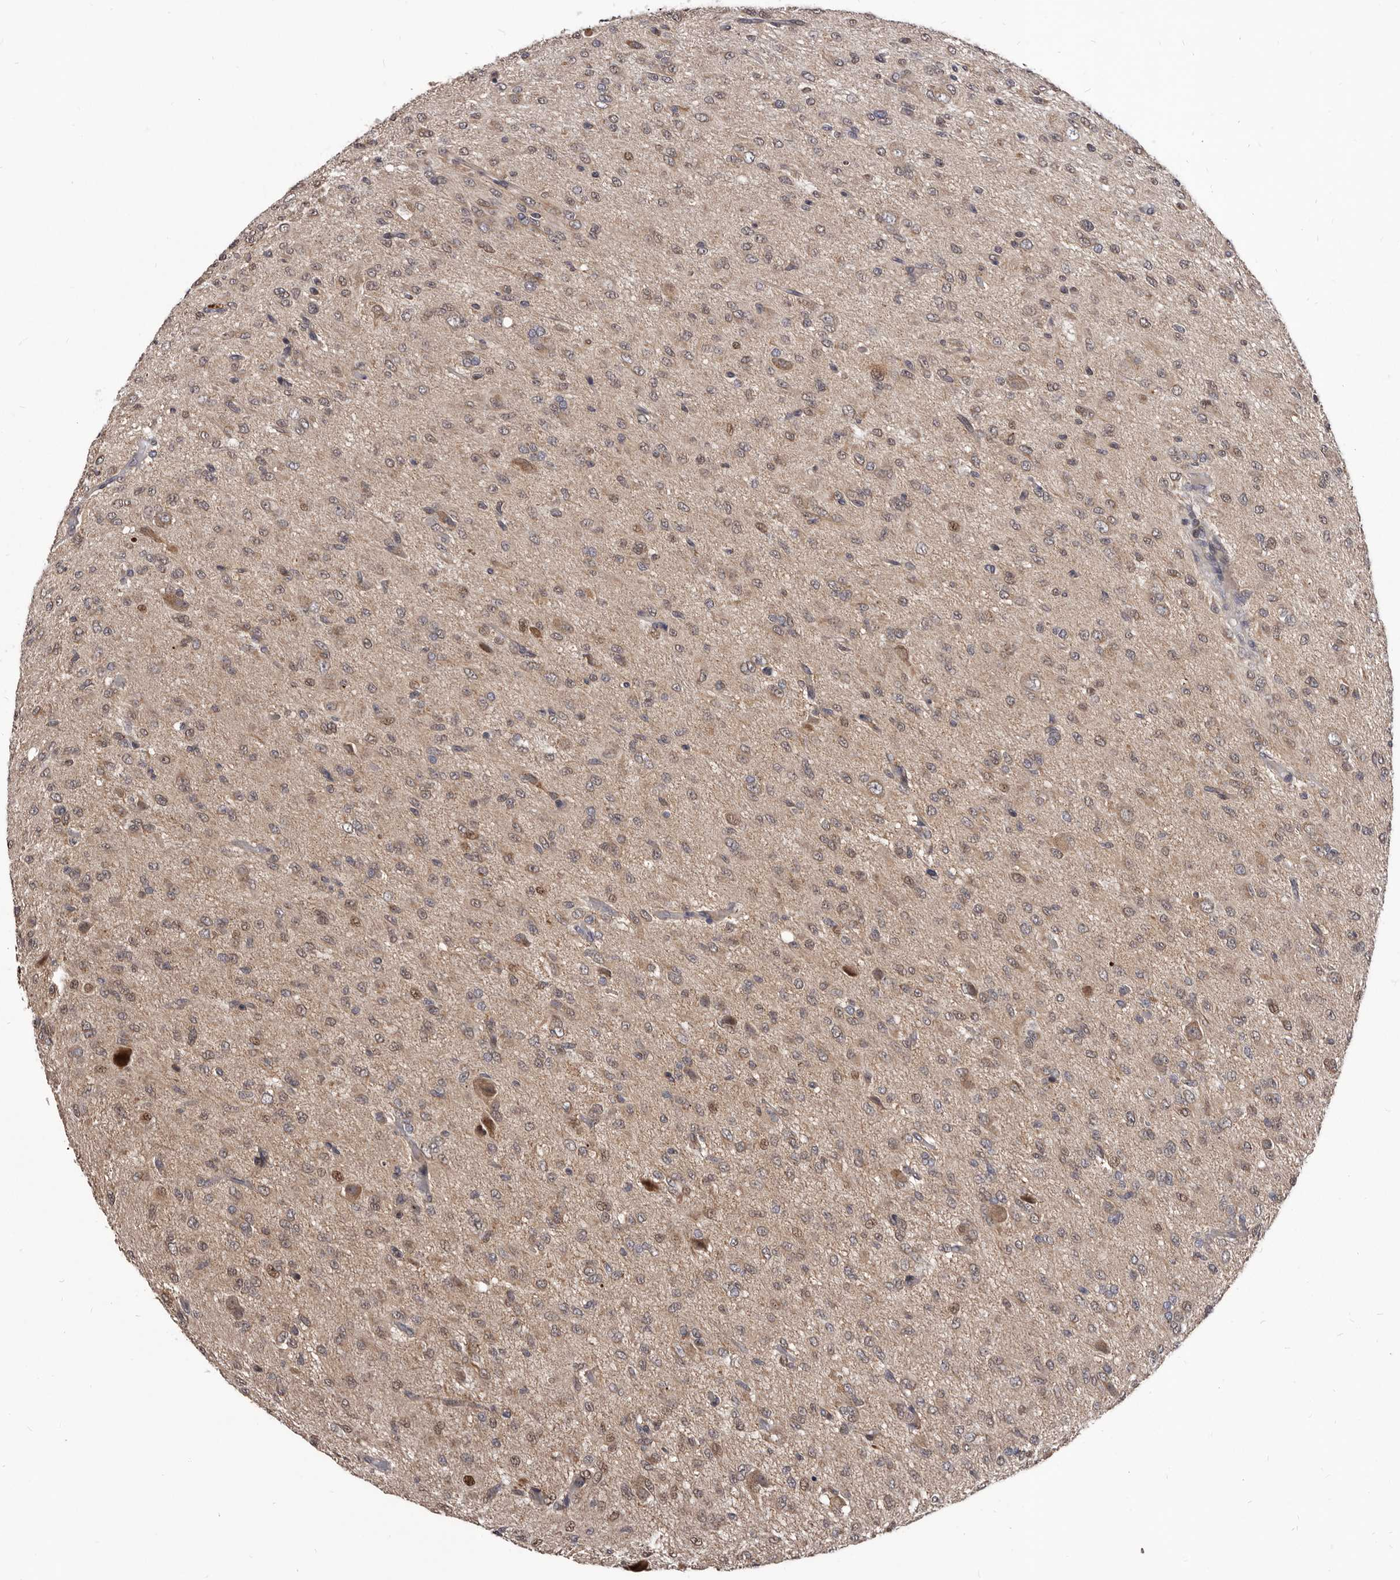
{"staining": {"intensity": "weak", "quantity": ">75%", "location": "cytoplasmic/membranous,nuclear"}, "tissue": "glioma", "cell_type": "Tumor cells", "image_type": "cancer", "snomed": [{"axis": "morphology", "description": "Glioma, malignant, High grade"}, {"axis": "topography", "description": "Brain"}], "caption": "Glioma was stained to show a protein in brown. There is low levels of weak cytoplasmic/membranous and nuclear expression in approximately >75% of tumor cells.", "gene": "MAP3K14", "patient": {"sex": "female", "age": 59}}